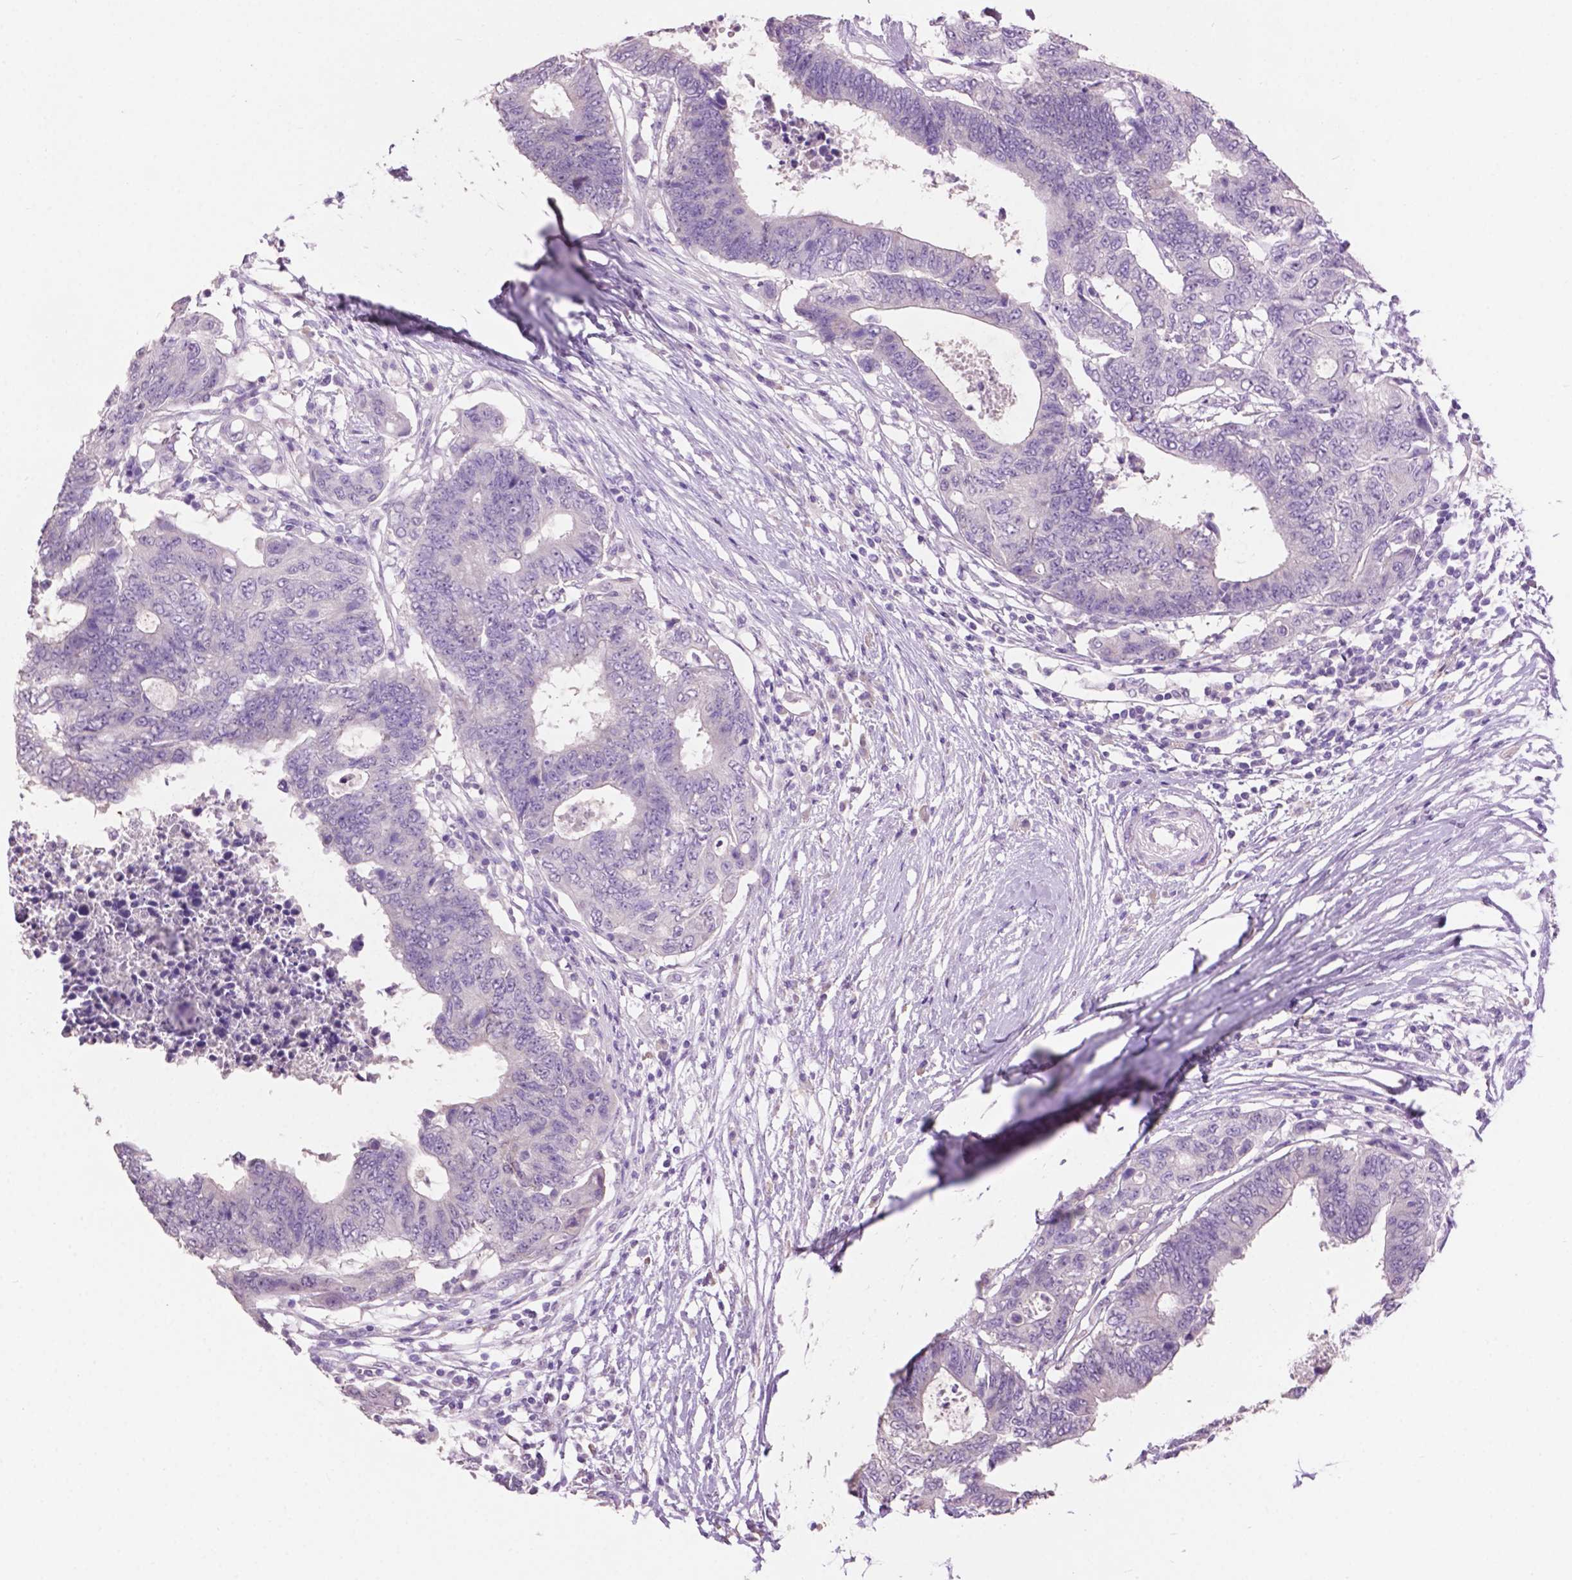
{"staining": {"intensity": "negative", "quantity": "none", "location": "none"}, "tissue": "colorectal cancer", "cell_type": "Tumor cells", "image_type": "cancer", "snomed": [{"axis": "morphology", "description": "Adenocarcinoma, NOS"}, {"axis": "topography", "description": "Colon"}], "caption": "Immunohistochemistry image of neoplastic tissue: colorectal adenocarcinoma stained with DAB (3,3'-diaminobenzidine) shows no significant protein staining in tumor cells. (DAB immunohistochemistry with hematoxylin counter stain).", "gene": "CRYBA4", "patient": {"sex": "female", "age": 48}}